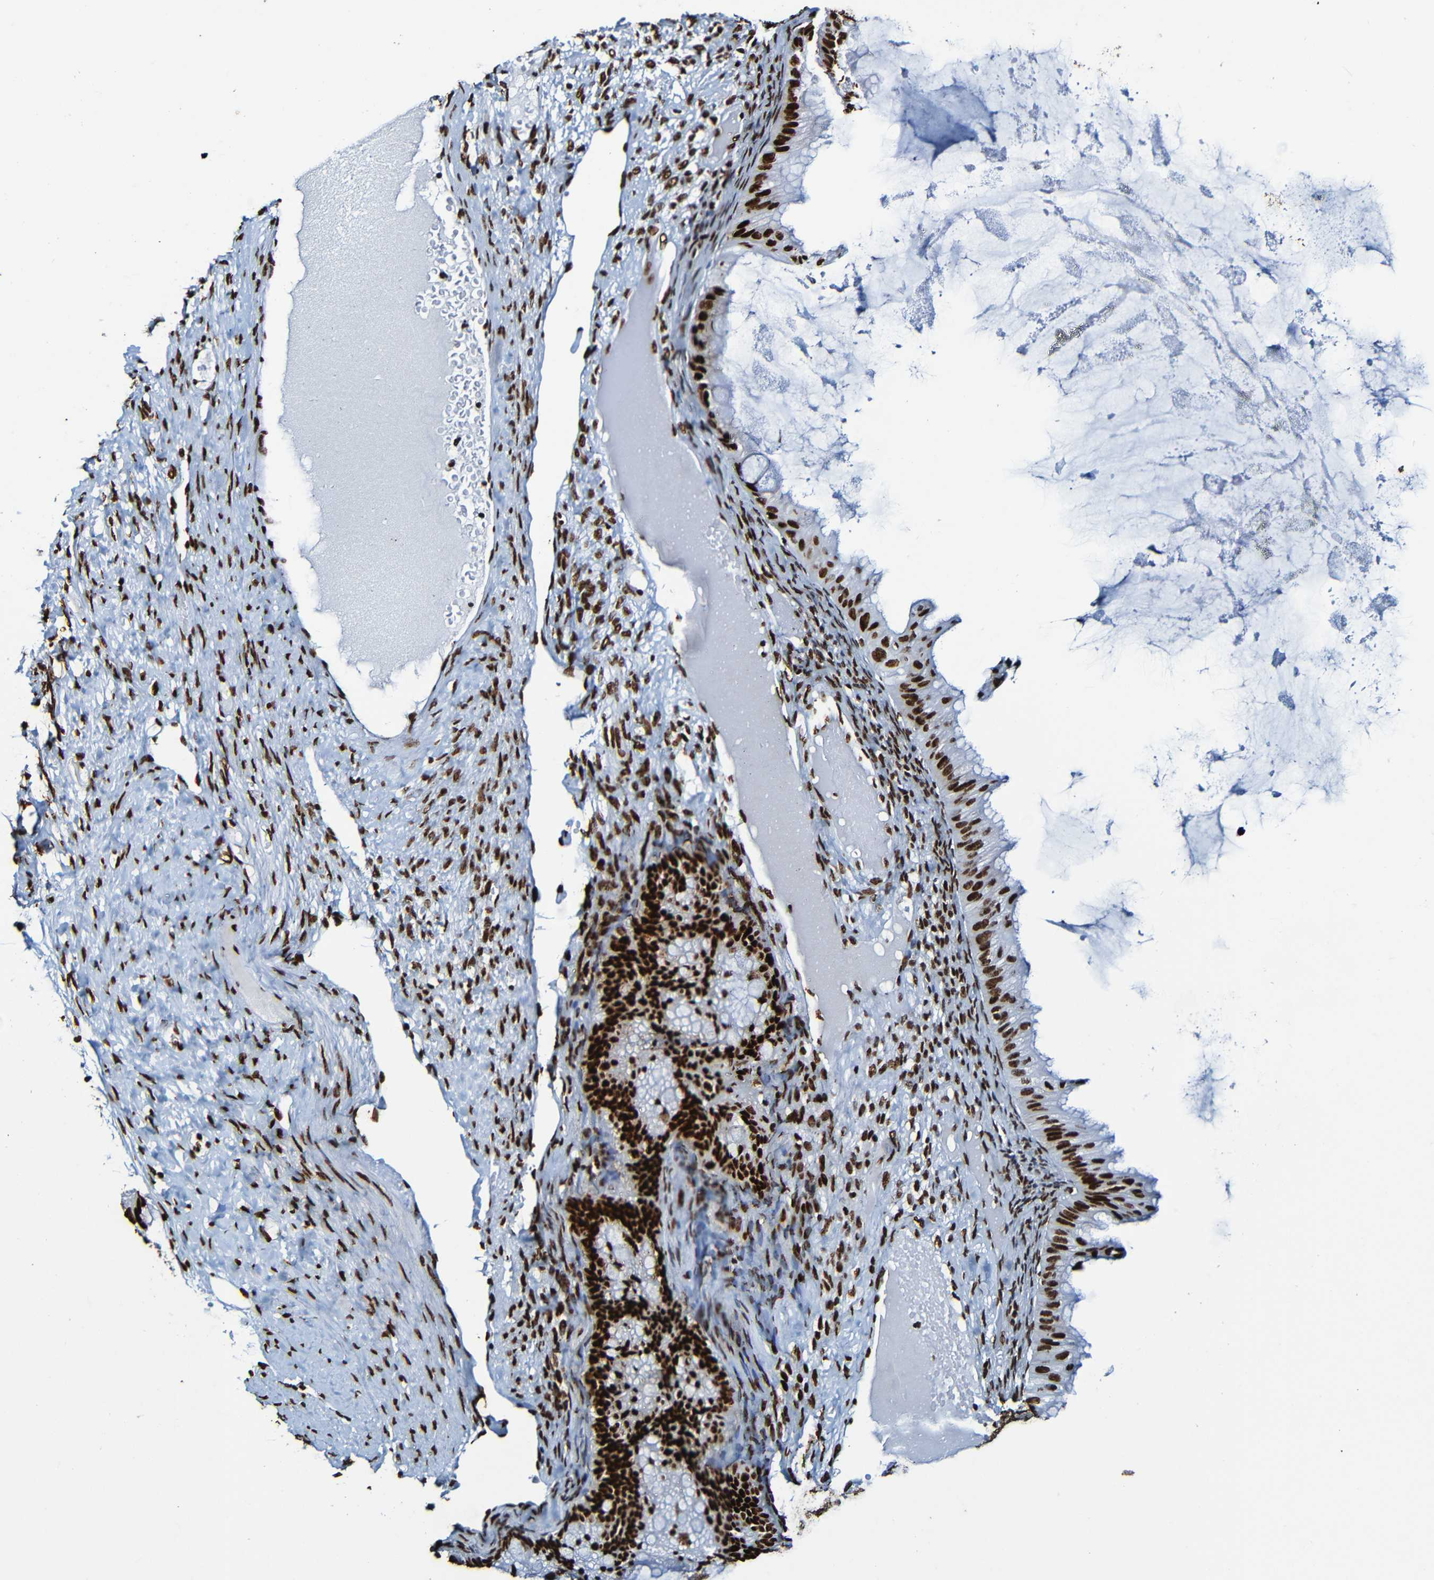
{"staining": {"intensity": "strong", "quantity": ">75%", "location": "nuclear"}, "tissue": "ovarian cancer", "cell_type": "Tumor cells", "image_type": "cancer", "snomed": [{"axis": "morphology", "description": "Cystadenocarcinoma, mucinous, NOS"}, {"axis": "topography", "description": "Ovary"}], "caption": "Strong nuclear protein staining is identified in about >75% of tumor cells in mucinous cystadenocarcinoma (ovarian).", "gene": "SRSF3", "patient": {"sex": "female", "age": 61}}